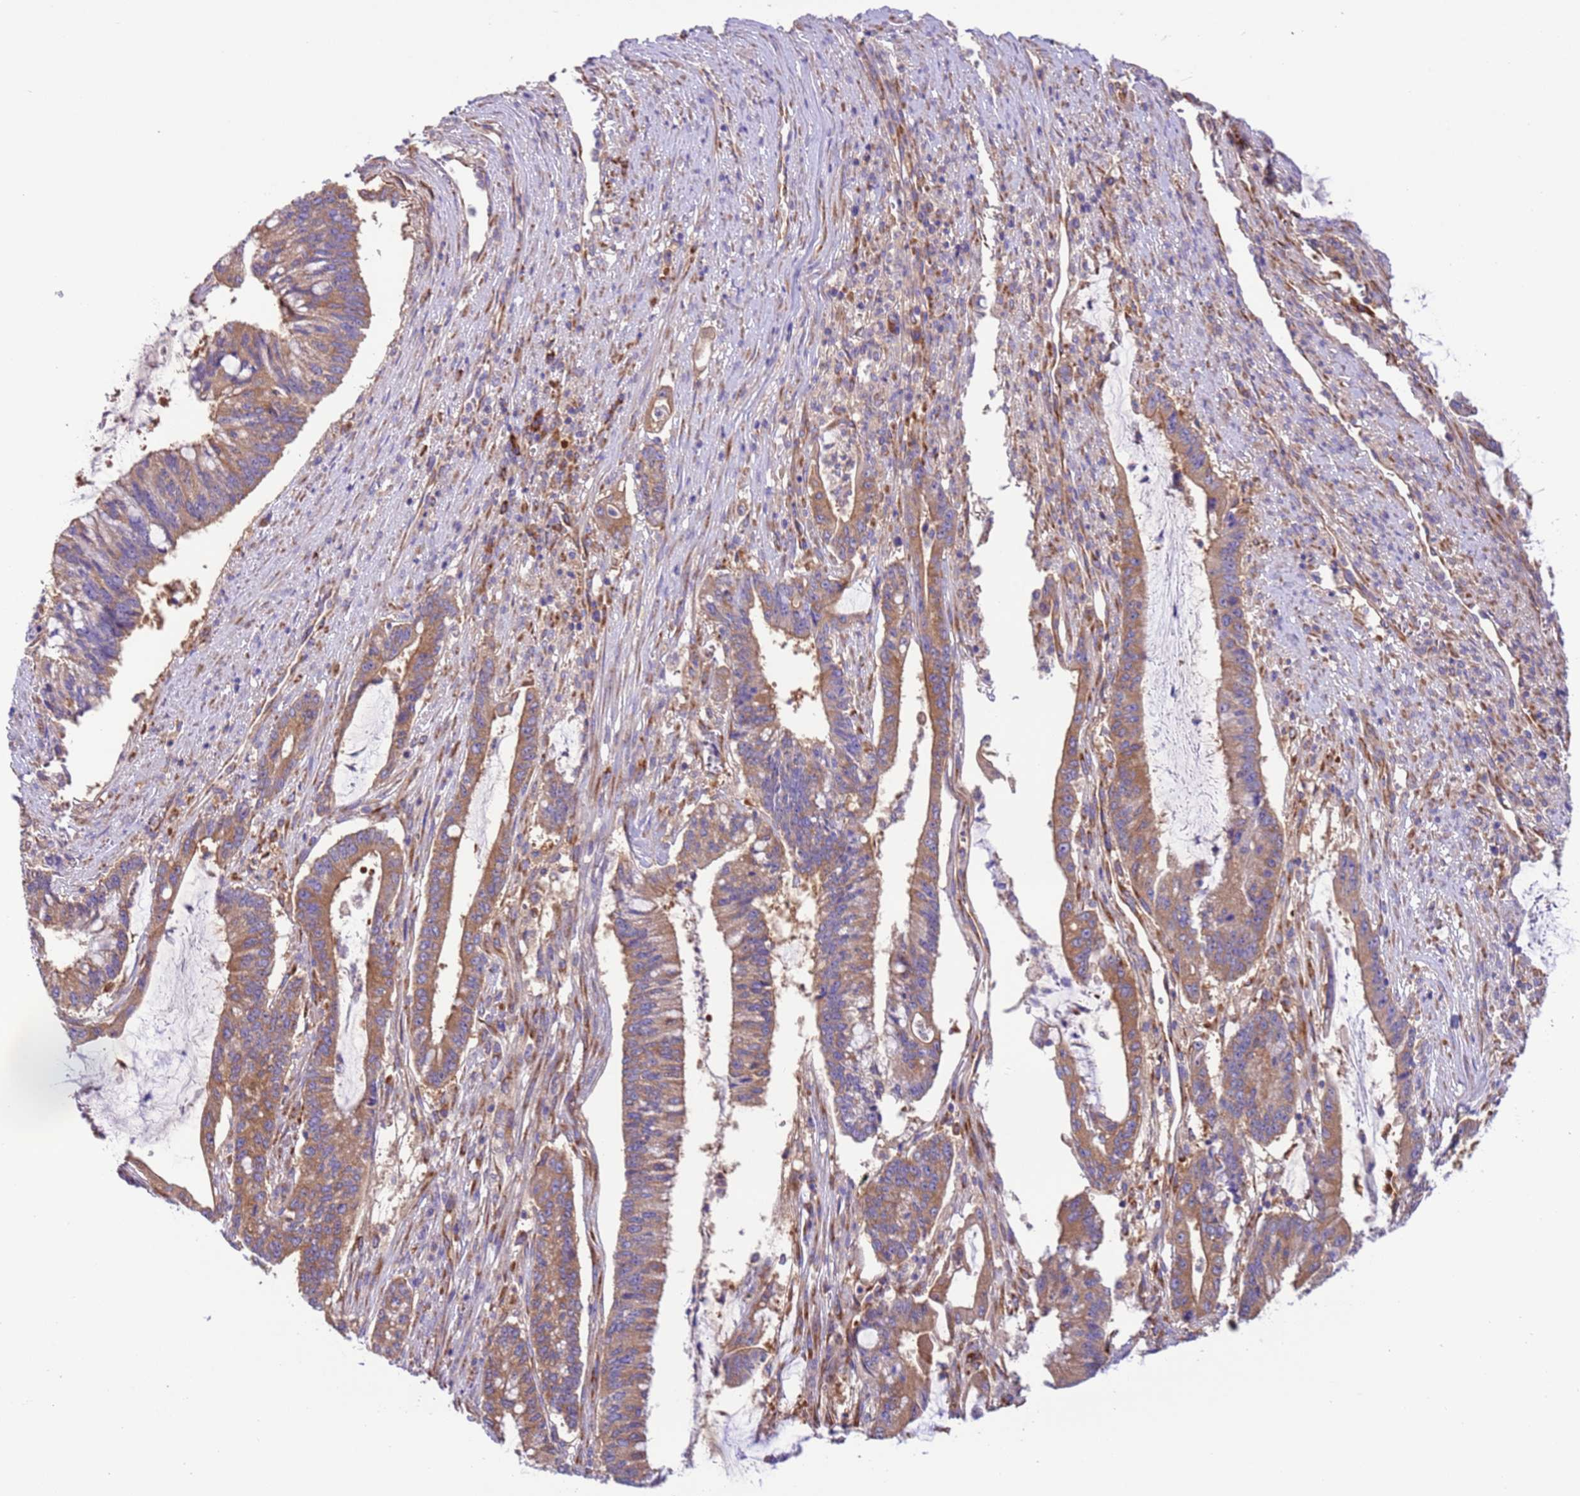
{"staining": {"intensity": "moderate", "quantity": ">75%", "location": "cytoplasmic/membranous"}, "tissue": "pancreatic cancer", "cell_type": "Tumor cells", "image_type": "cancer", "snomed": [{"axis": "morphology", "description": "Adenocarcinoma, NOS"}, {"axis": "topography", "description": "Pancreas"}], "caption": "Pancreatic cancer (adenocarcinoma) stained with a brown dye displays moderate cytoplasmic/membranous positive expression in about >75% of tumor cells.", "gene": "VARS1", "patient": {"sex": "female", "age": 50}}